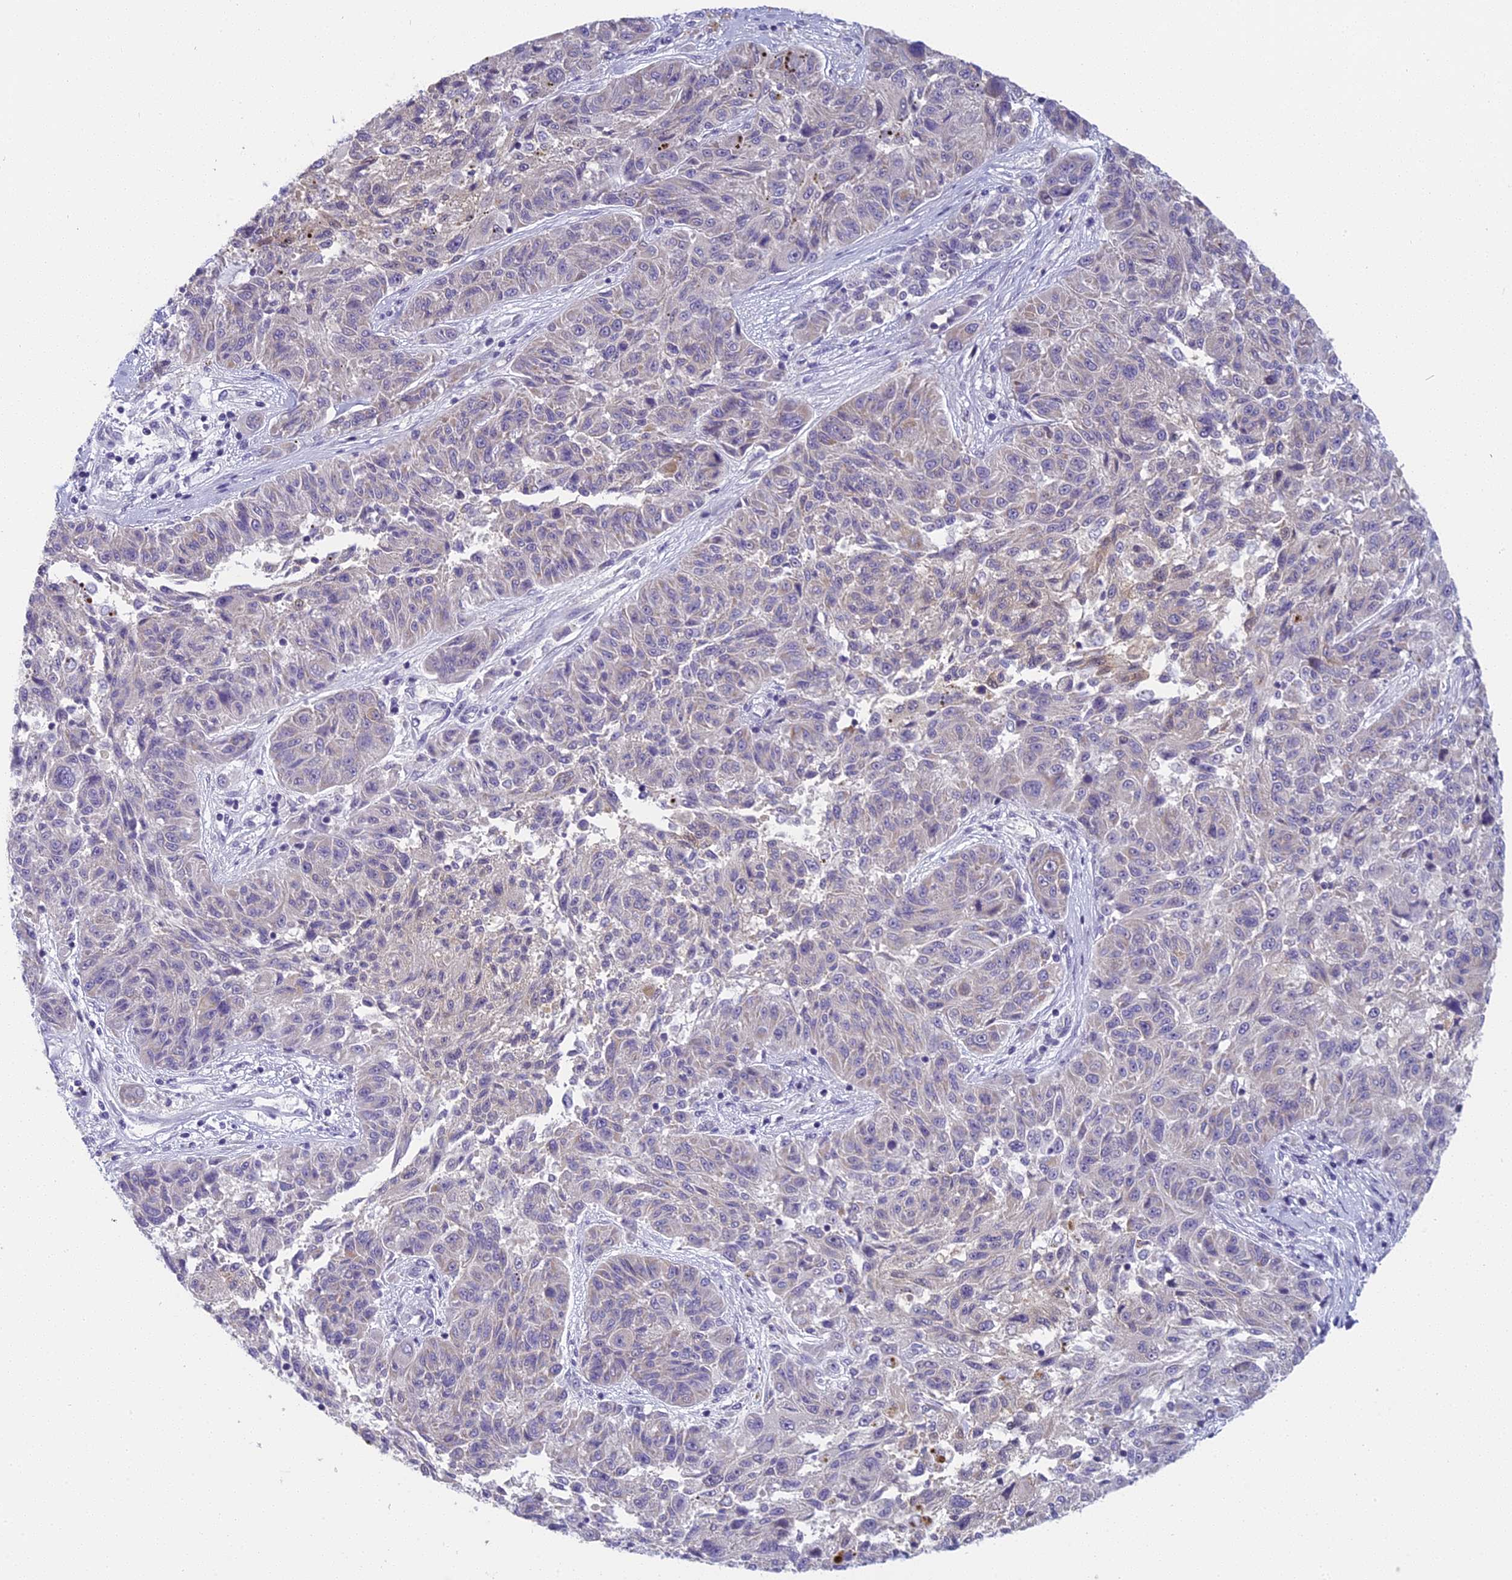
{"staining": {"intensity": "negative", "quantity": "none", "location": "none"}, "tissue": "melanoma", "cell_type": "Tumor cells", "image_type": "cancer", "snomed": [{"axis": "morphology", "description": "Malignant melanoma, NOS"}, {"axis": "topography", "description": "Skin"}], "caption": "Immunohistochemistry of human melanoma reveals no positivity in tumor cells. The staining was performed using DAB (3,3'-diaminobenzidine) to visualize the protein expression in brown, while the nuclei were stained in blue with hematoxylin (Magnification: 20x).", "gene": "ARHGEF37", "patient": {"sex": "male", "age": 53}}